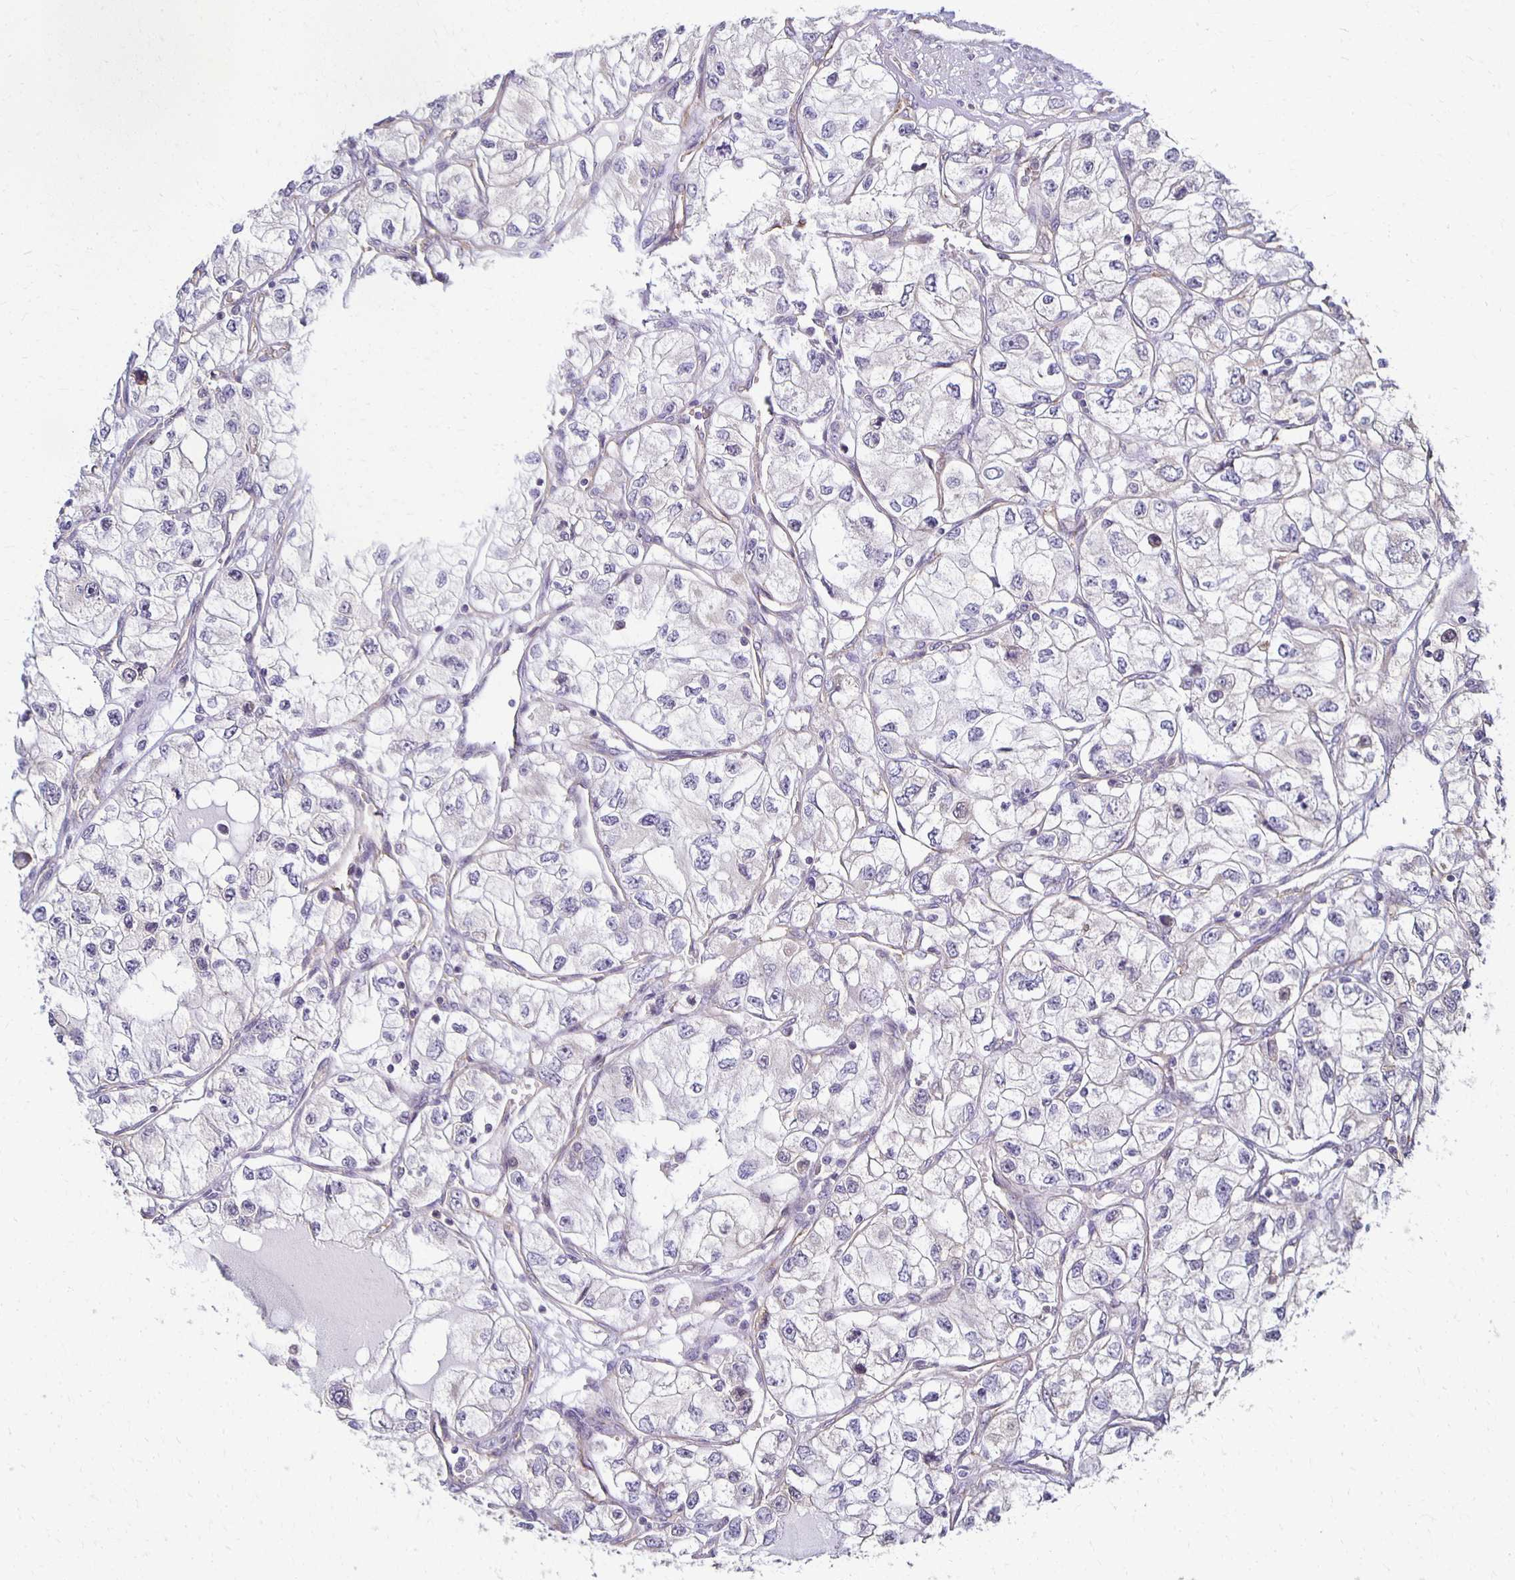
{"staining": {"intensity": "negative", "quantity": "none", "location": "none"}, "tissue": "renal cancer", "cell_type": "Tumor cells", "image_type": "cancer", "snomed": [{"axis": "morphology", "description": "Adenocarcinoma, NOS"}, {"axis": "topography", "description": "Kidney"}], "caption": "Adenocarcinoma (renal) was stained to show a protein in brown. There is no significant positivity in tumor cells.", "gene": "GPX4", "patient": {"sex": "female", "age": 59}}